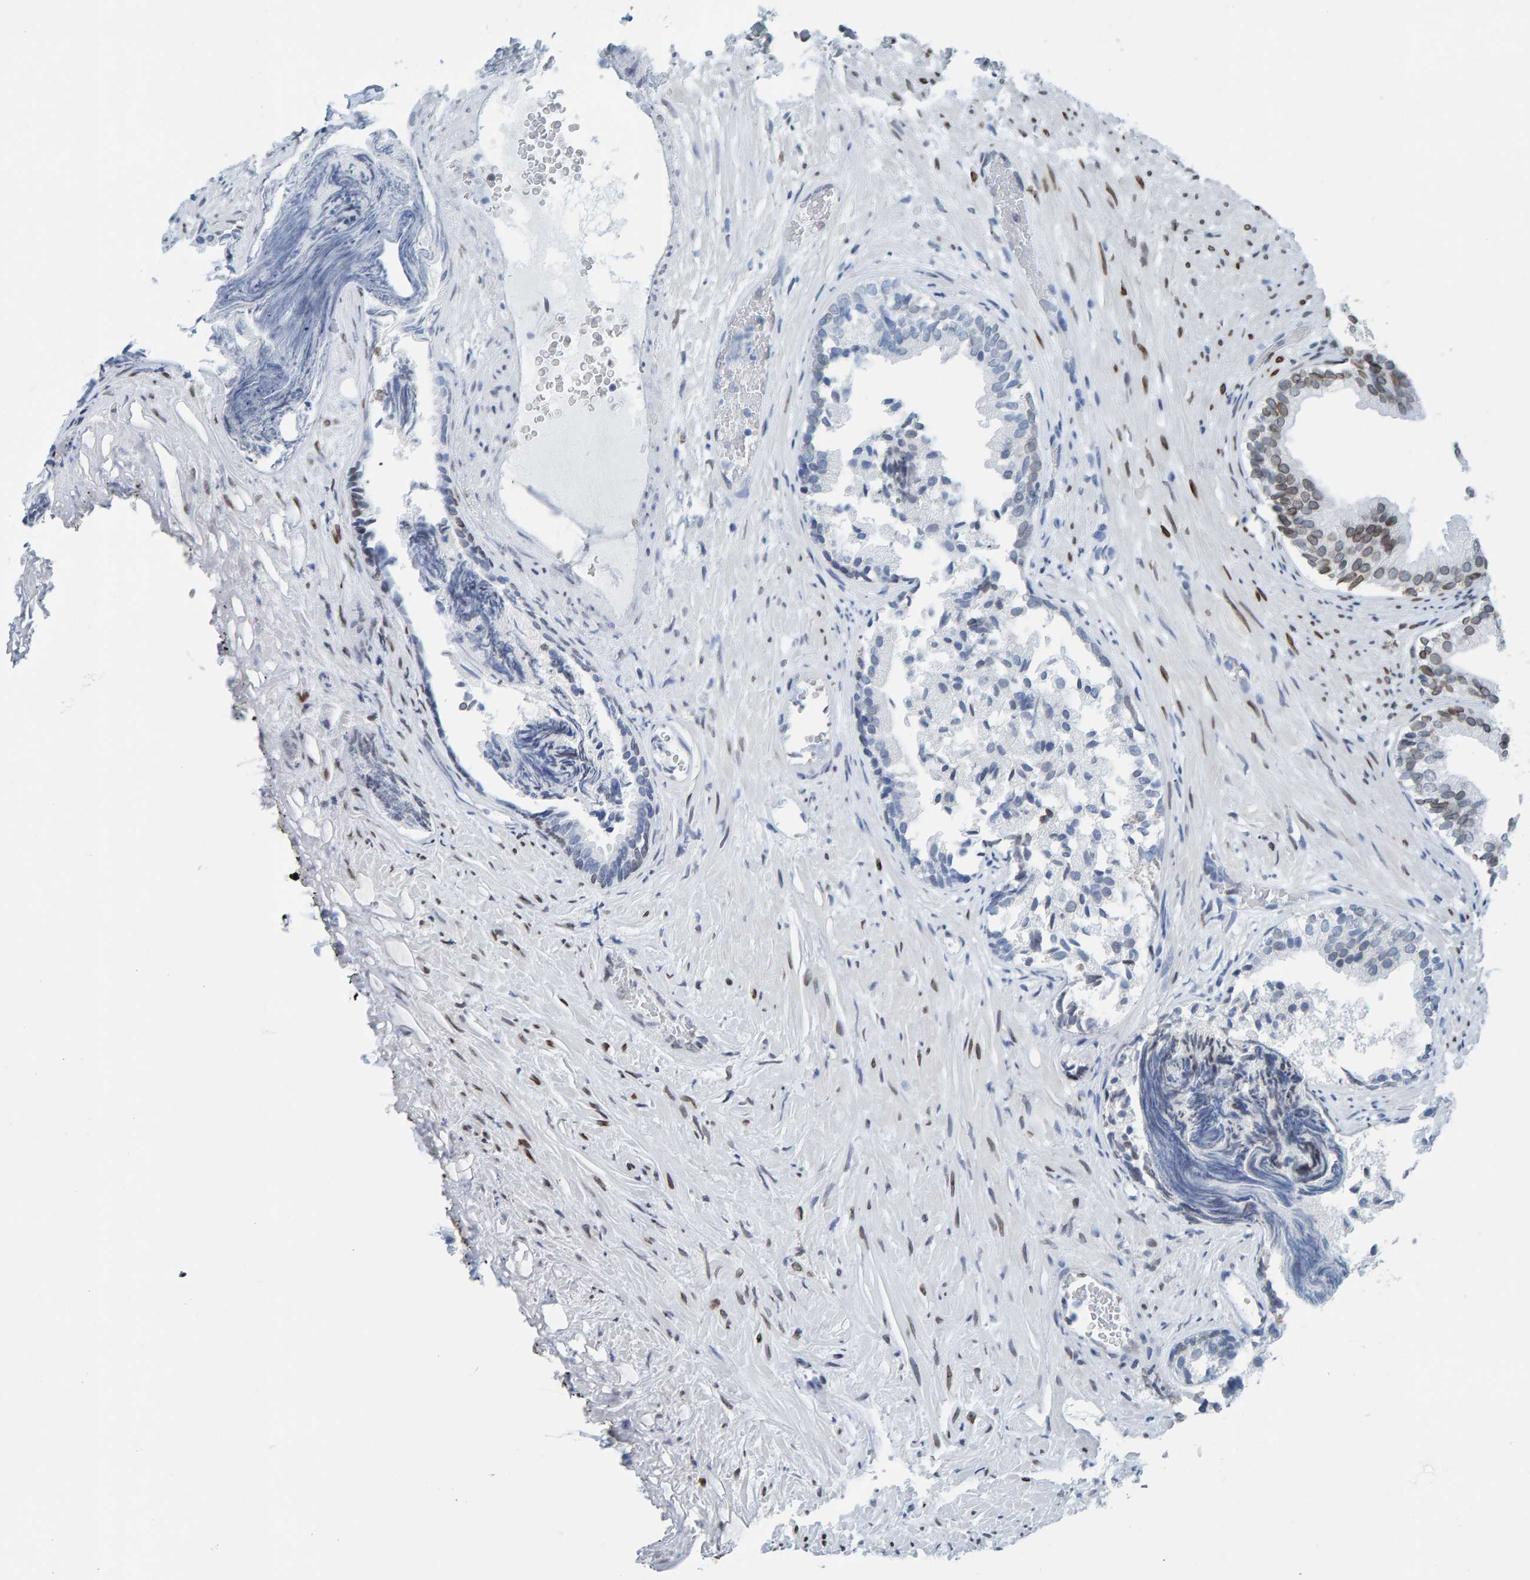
{"staining": {"intensity": "weak", "quantity": "25%-75%", "location": "cytoplasmic/membranous,nuclear"}, "tissue": "prostate", "cell_type": "Glandular cells", "image_type": "normal", "snomed": [{"axis": "morphology", "description": "Normal tissue, NOS"}, {"axis": "topography", "description": "Prostate"}], "caption": "Glandular cells reveal weak cytoplasmic/membranous,nuclear staining in about 25%-75% of cells in normal prostate. Immunohistochemistry stains the protein of interest in brown and the nuclei are stained blue.", "gene": "LMNB2", "patient": {"sex": "male", "age": 76}}